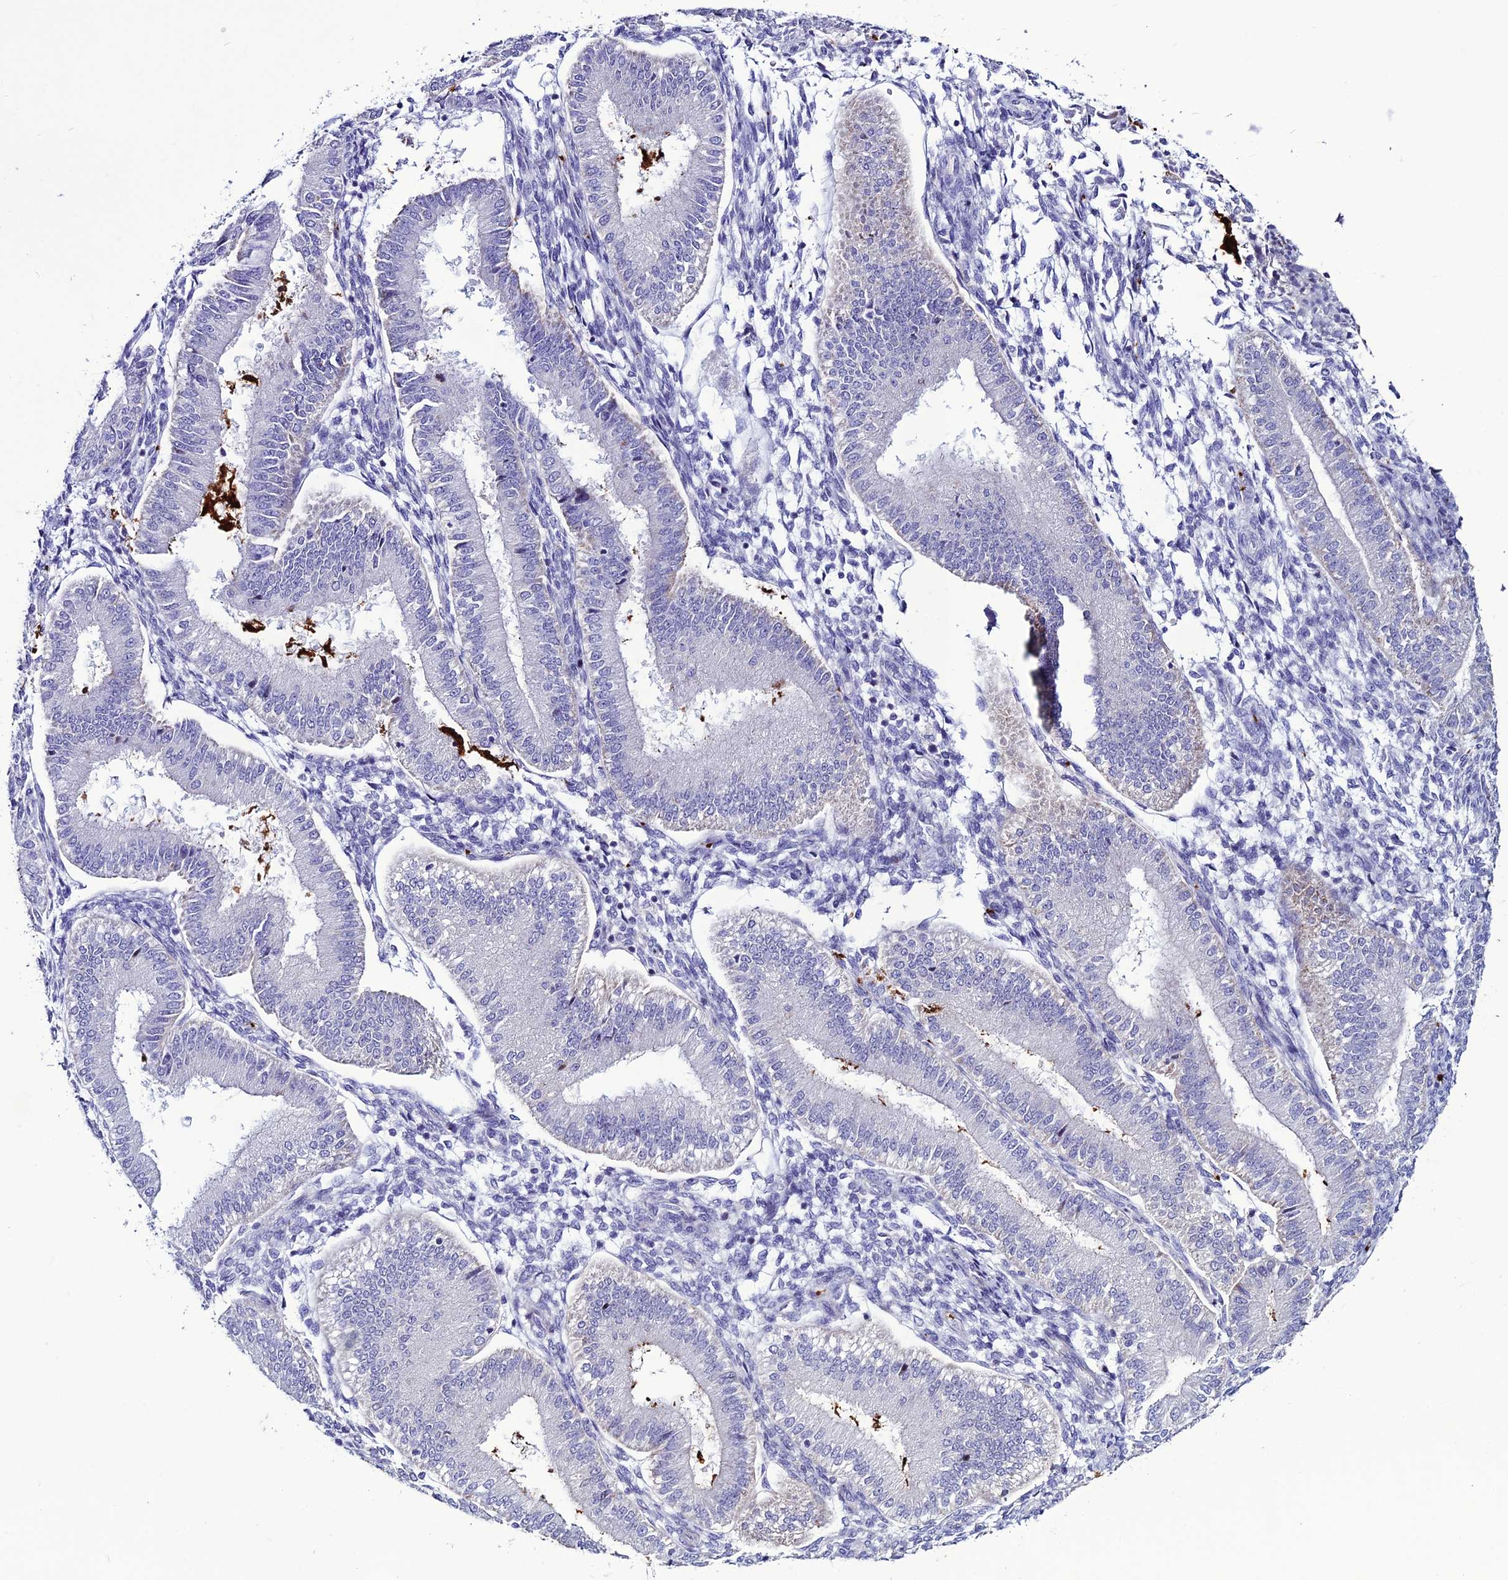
{"staining": {"intensity": "negative", "quantity": "none", "location": "none"}, "tissue": "endometrium", "cell_type": "Cells in endometrial stroma", "image_type": "normal", "snomed": [{"axis": "morphology", "description": "Normal tissue, NOS"}, {"axis": "topography", "description": "Endometrium"}], "caption": "DAB immunohistochemical staining of normal human endometrium exhibits no significant positivity in cells in endometrial stroma. Brightfield microscopy of immunohistochemistry stained with DAB (brown) and hematoxylin (blue), captured at high magnification.", "gene": "C21orf140", "patient": {"sex": "female", "age": 39}}